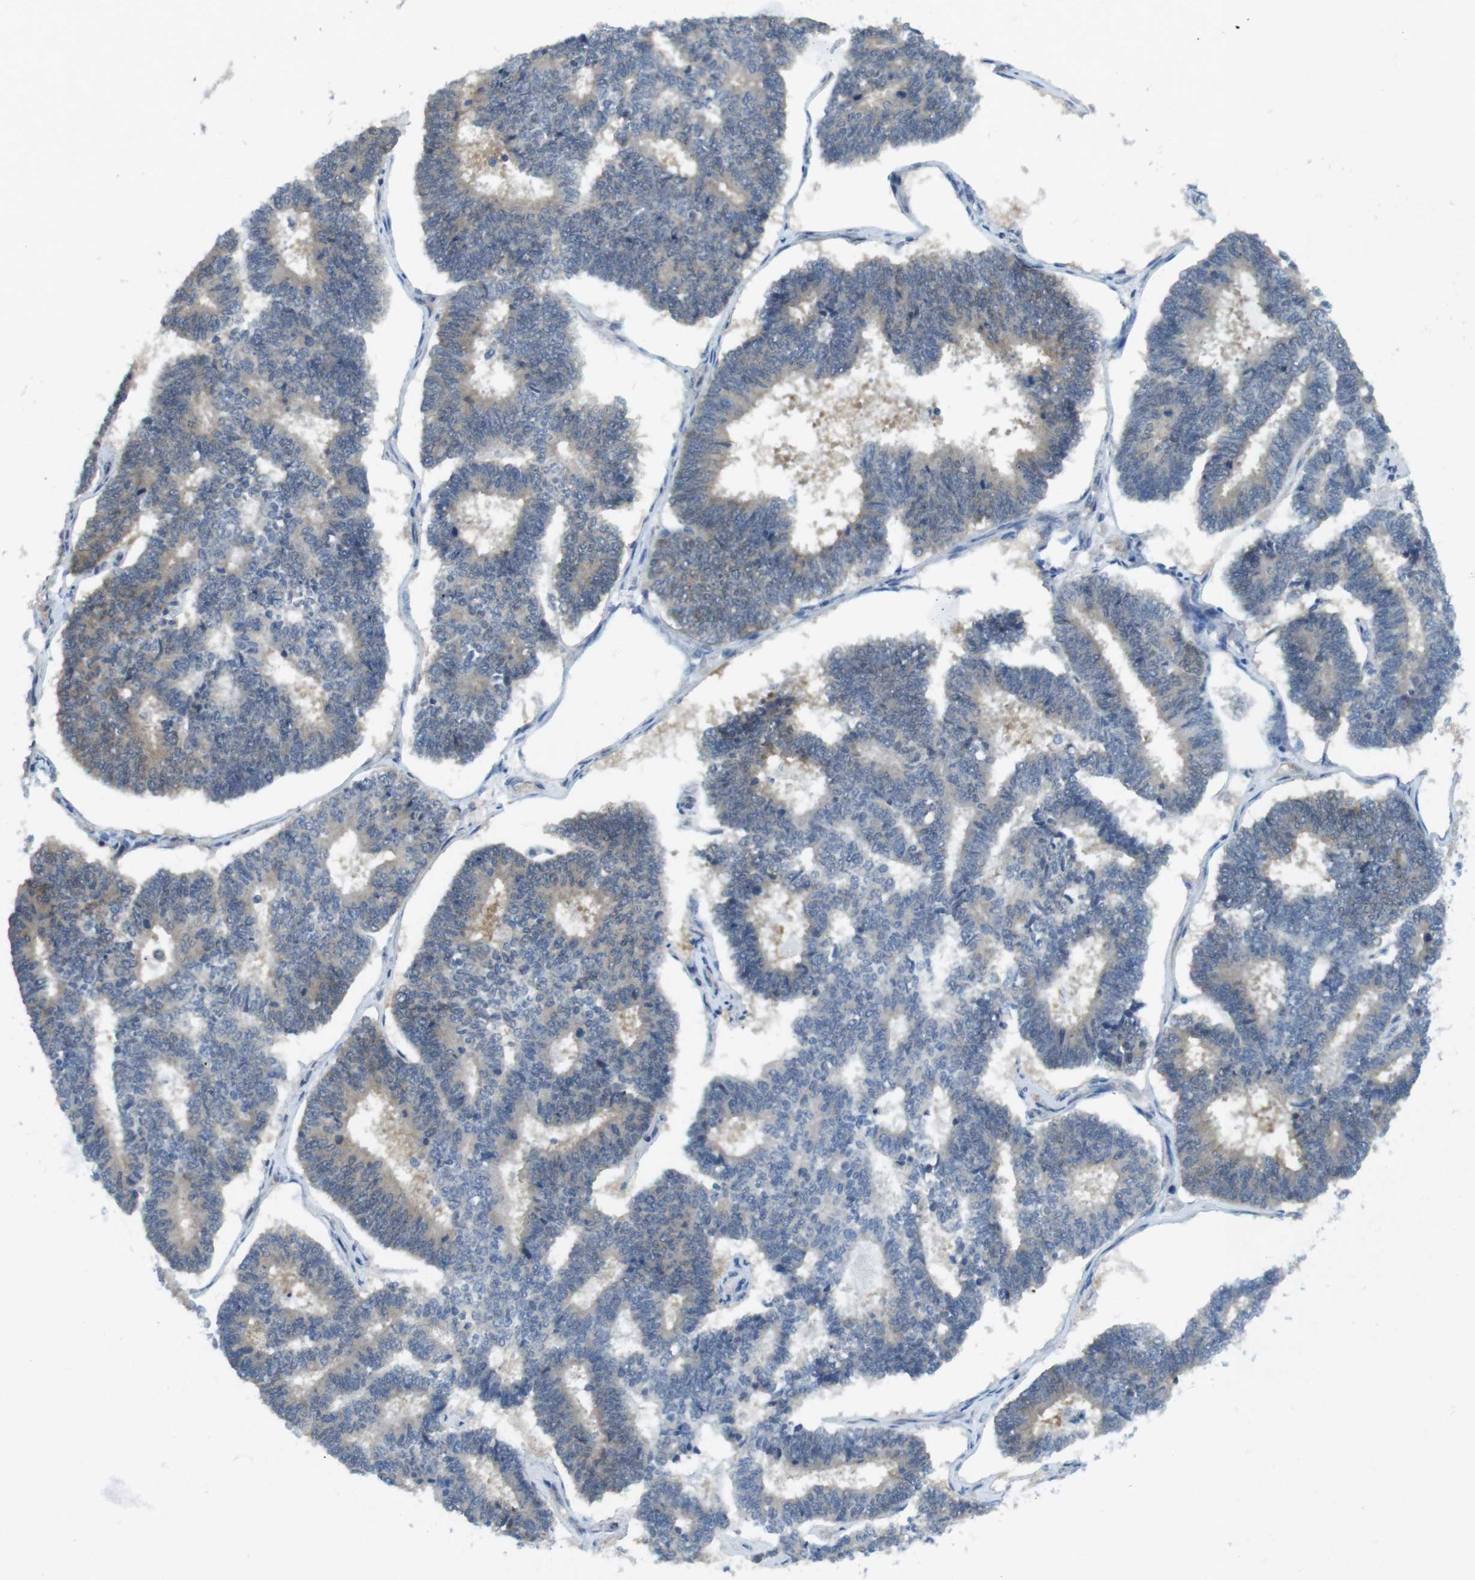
{"staining": {"intensity": "weak", "quantity": "<25%", "location": "cytoplasmic/membranous"}, "tissue": "endometrial cancer", "cell_type": "Tumor cells", "image_type": "cancer", "snomed": [{"axis": "morphology", "description": "Adenocarcinoma, NOS"}, {"axis": "topography", "description": "Endometrium"}], "caption": "IHC of endometrial cancer (adenocarcinoma) demonstrates no positivity in tumor cells. (Immunohistochemistry (ihc), brightfield microscopy, high magnification).", "gene": "SUGT1", "patient": {"sex": "female", "age": 70}}